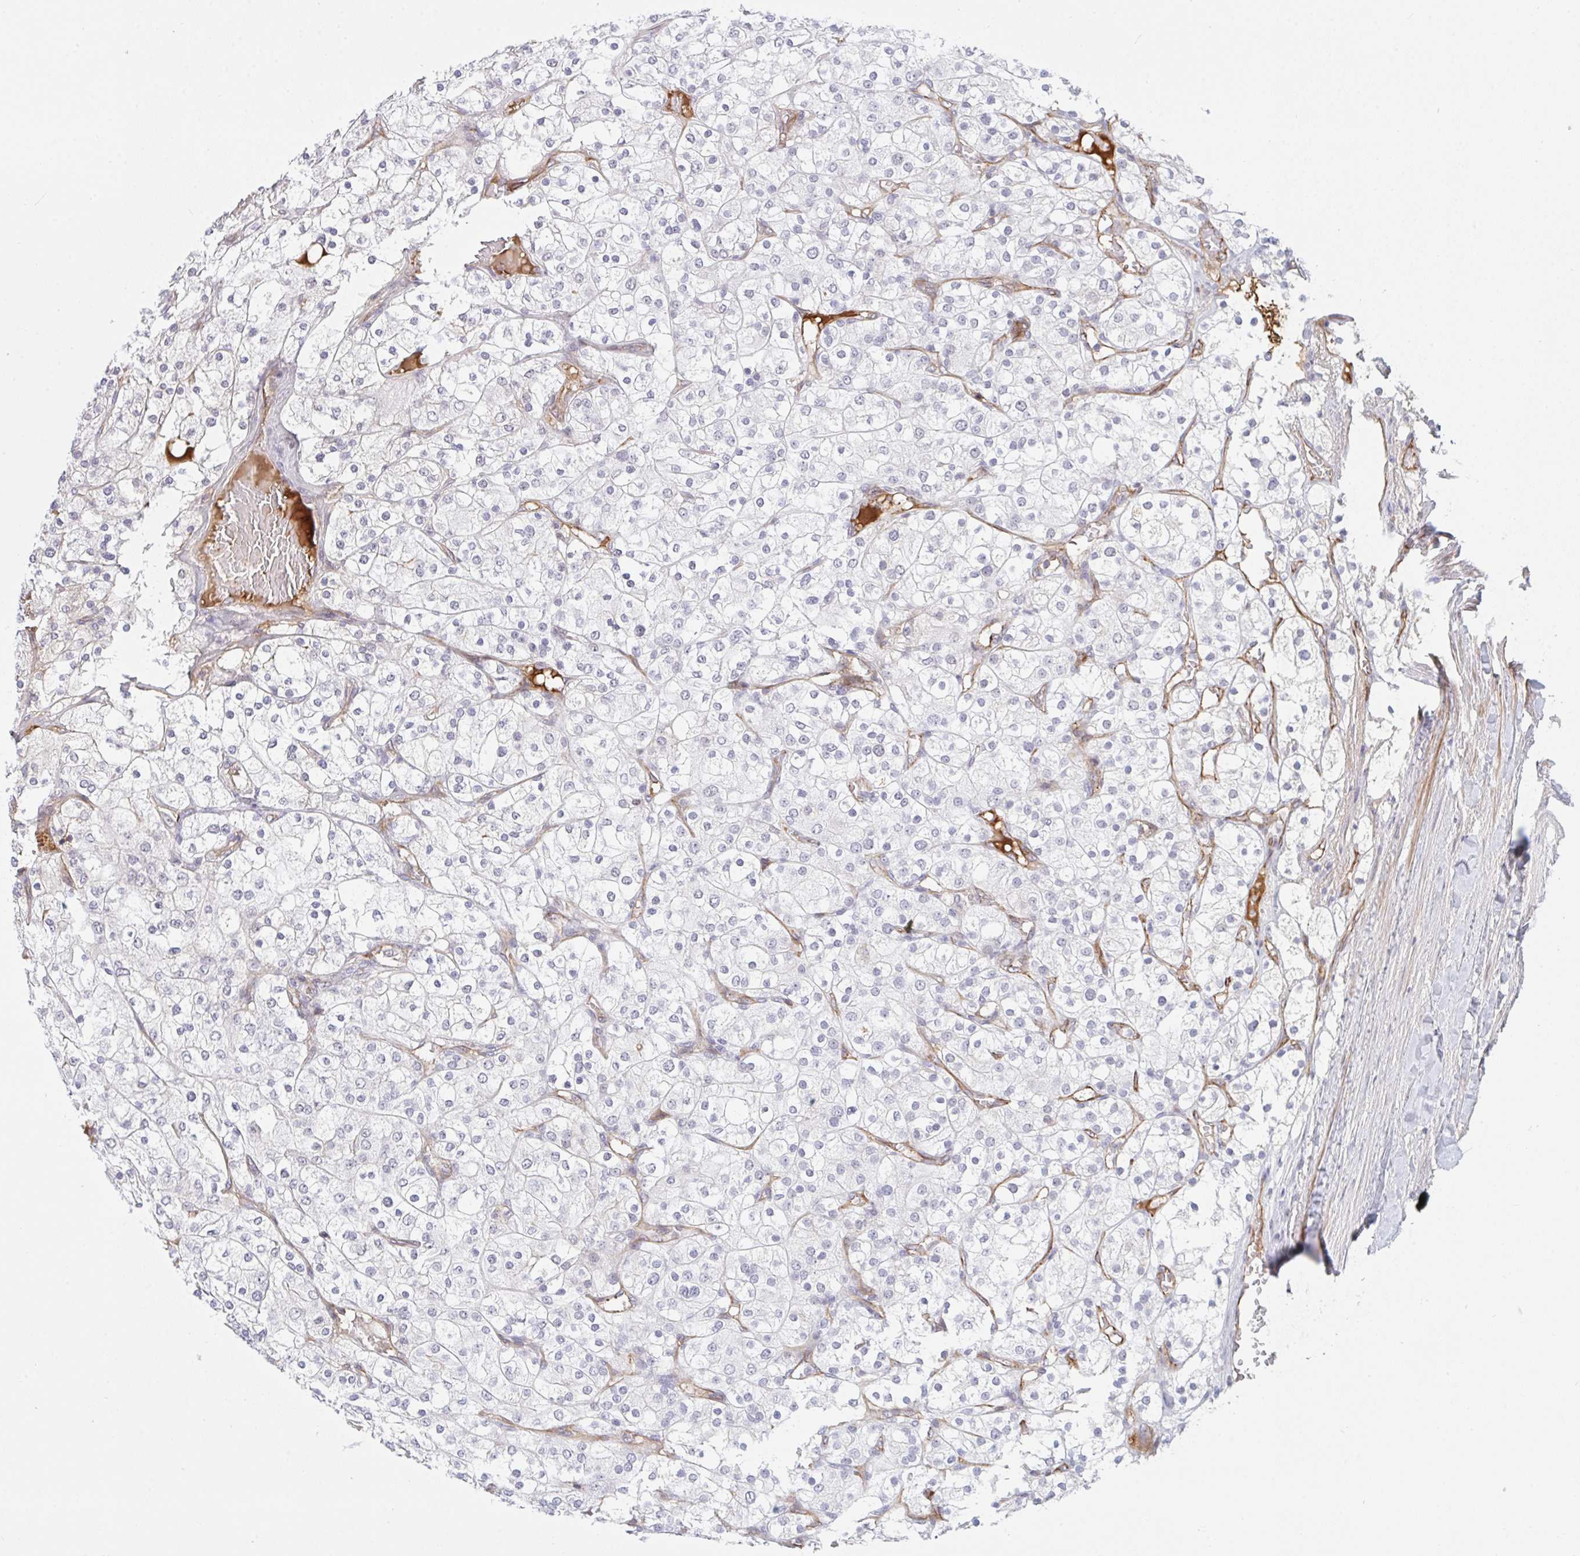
{"staining": {"intensity": "negative", "quantity": "none", "location": "none"}, "tissue": "renal cancer", "cell_type": "Tumor cells", "image_type": "cancer", "snomed": [{"axis": "morphology", "description": "Adenocarcinoma, NOS"}, {"axis": "topography", "description": "Kidney"}], "caption": "High power microscopy photomicrograph of an immunohistochemistry photomicrograph of renal cancer (adenocarcinoma), revealing no significant staining in tumor cells.", "gene": "DSCAML1", "patient": {"sex": "male", "age": 80}}